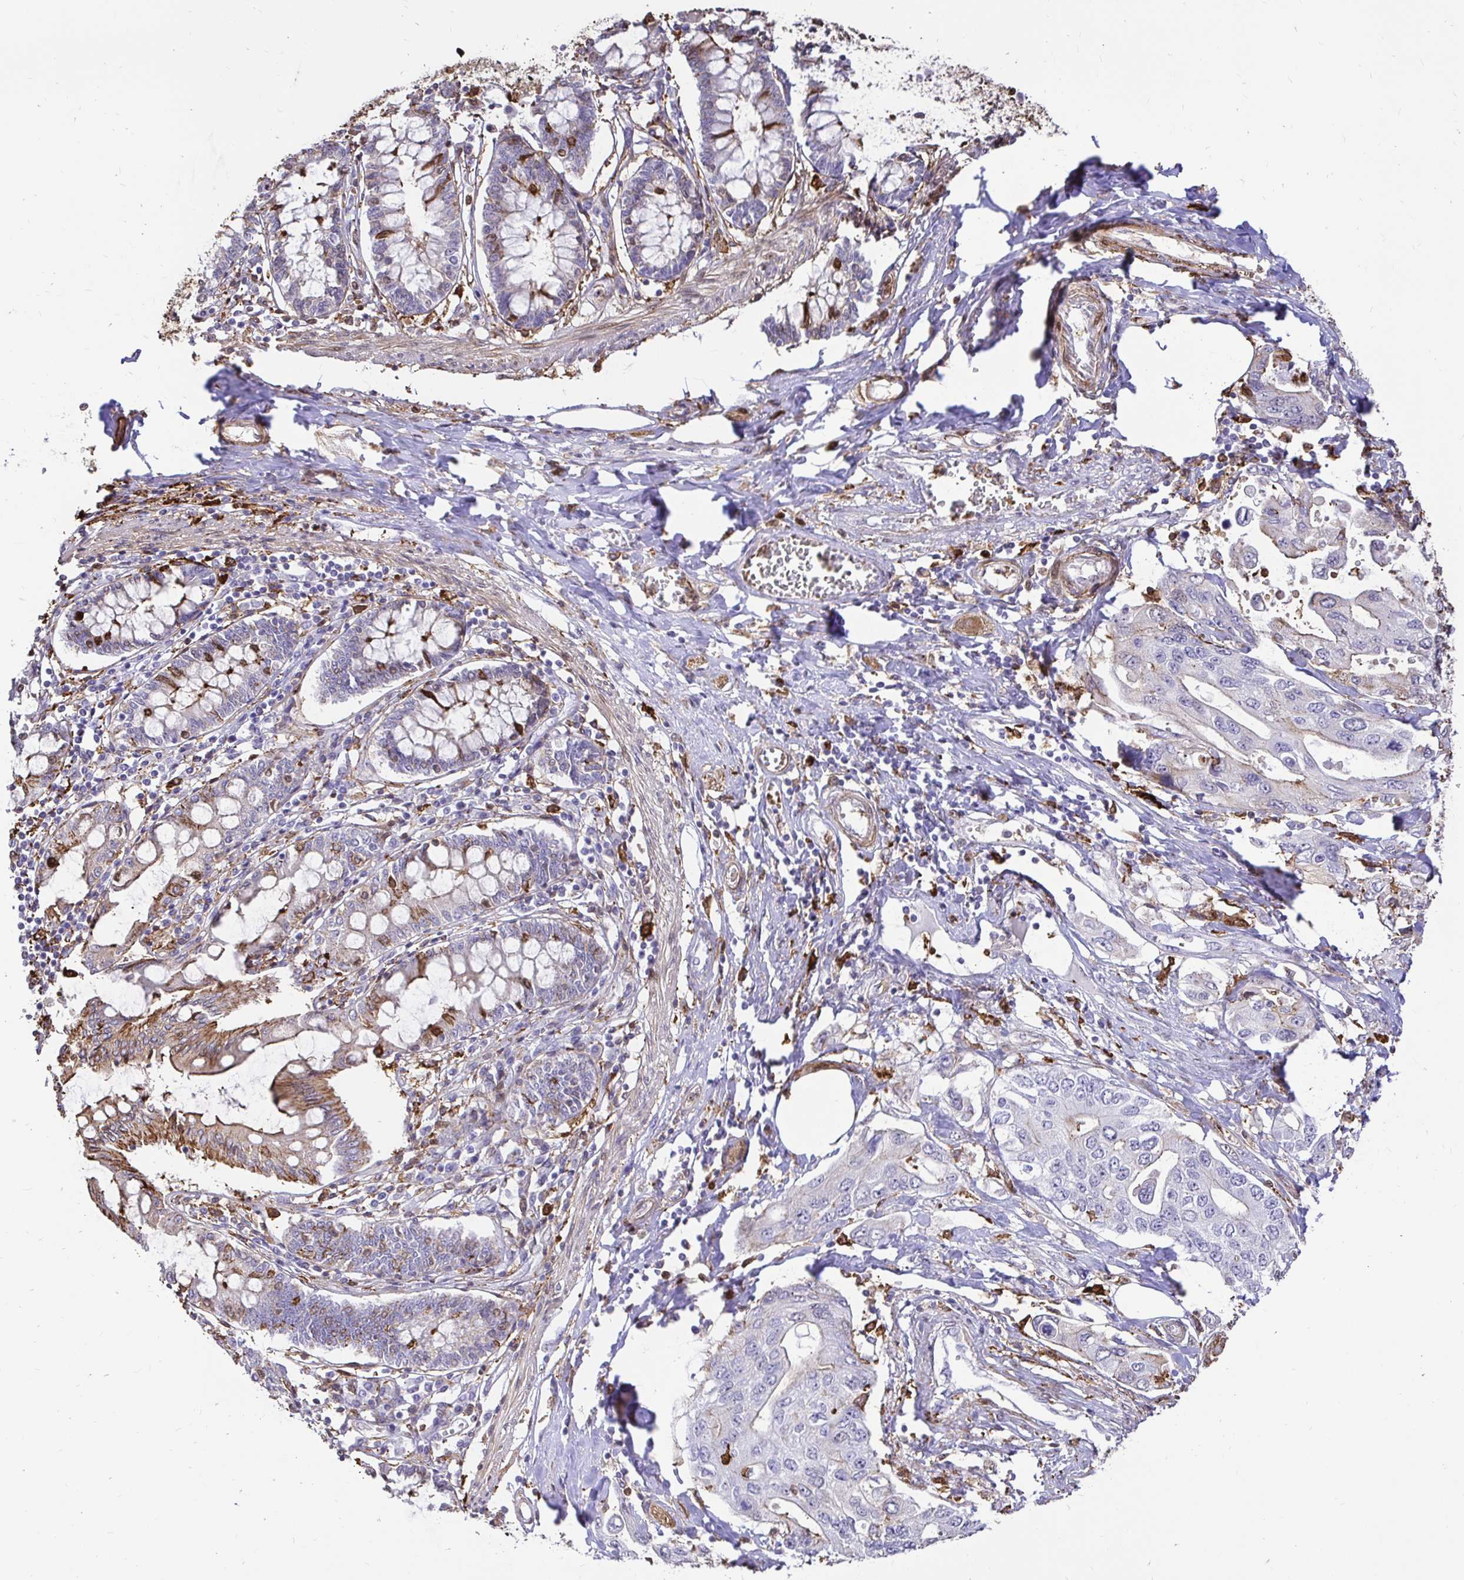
{"staining": {"intensity": "weak", "quantity": "<25%", "location": "cytoplasmic/membranous"}, "tissue": "pancreatic cancer", "cell_type": "Tumor cells", "image_type": "cancer", "snomed": [{"axis": "morphology", "description": "Adenocarcinoma, NOS"}, {"axis": "topography", "description": "Pancreas"}], "caption": "Immunohistochemistry micrograph of human pancreatic adenocarcinoma stained for a protein (brown), which demonstrates no expression in tumor cells.", "gene": "GSN", "patient": {"sex": "female", "age": 63}}